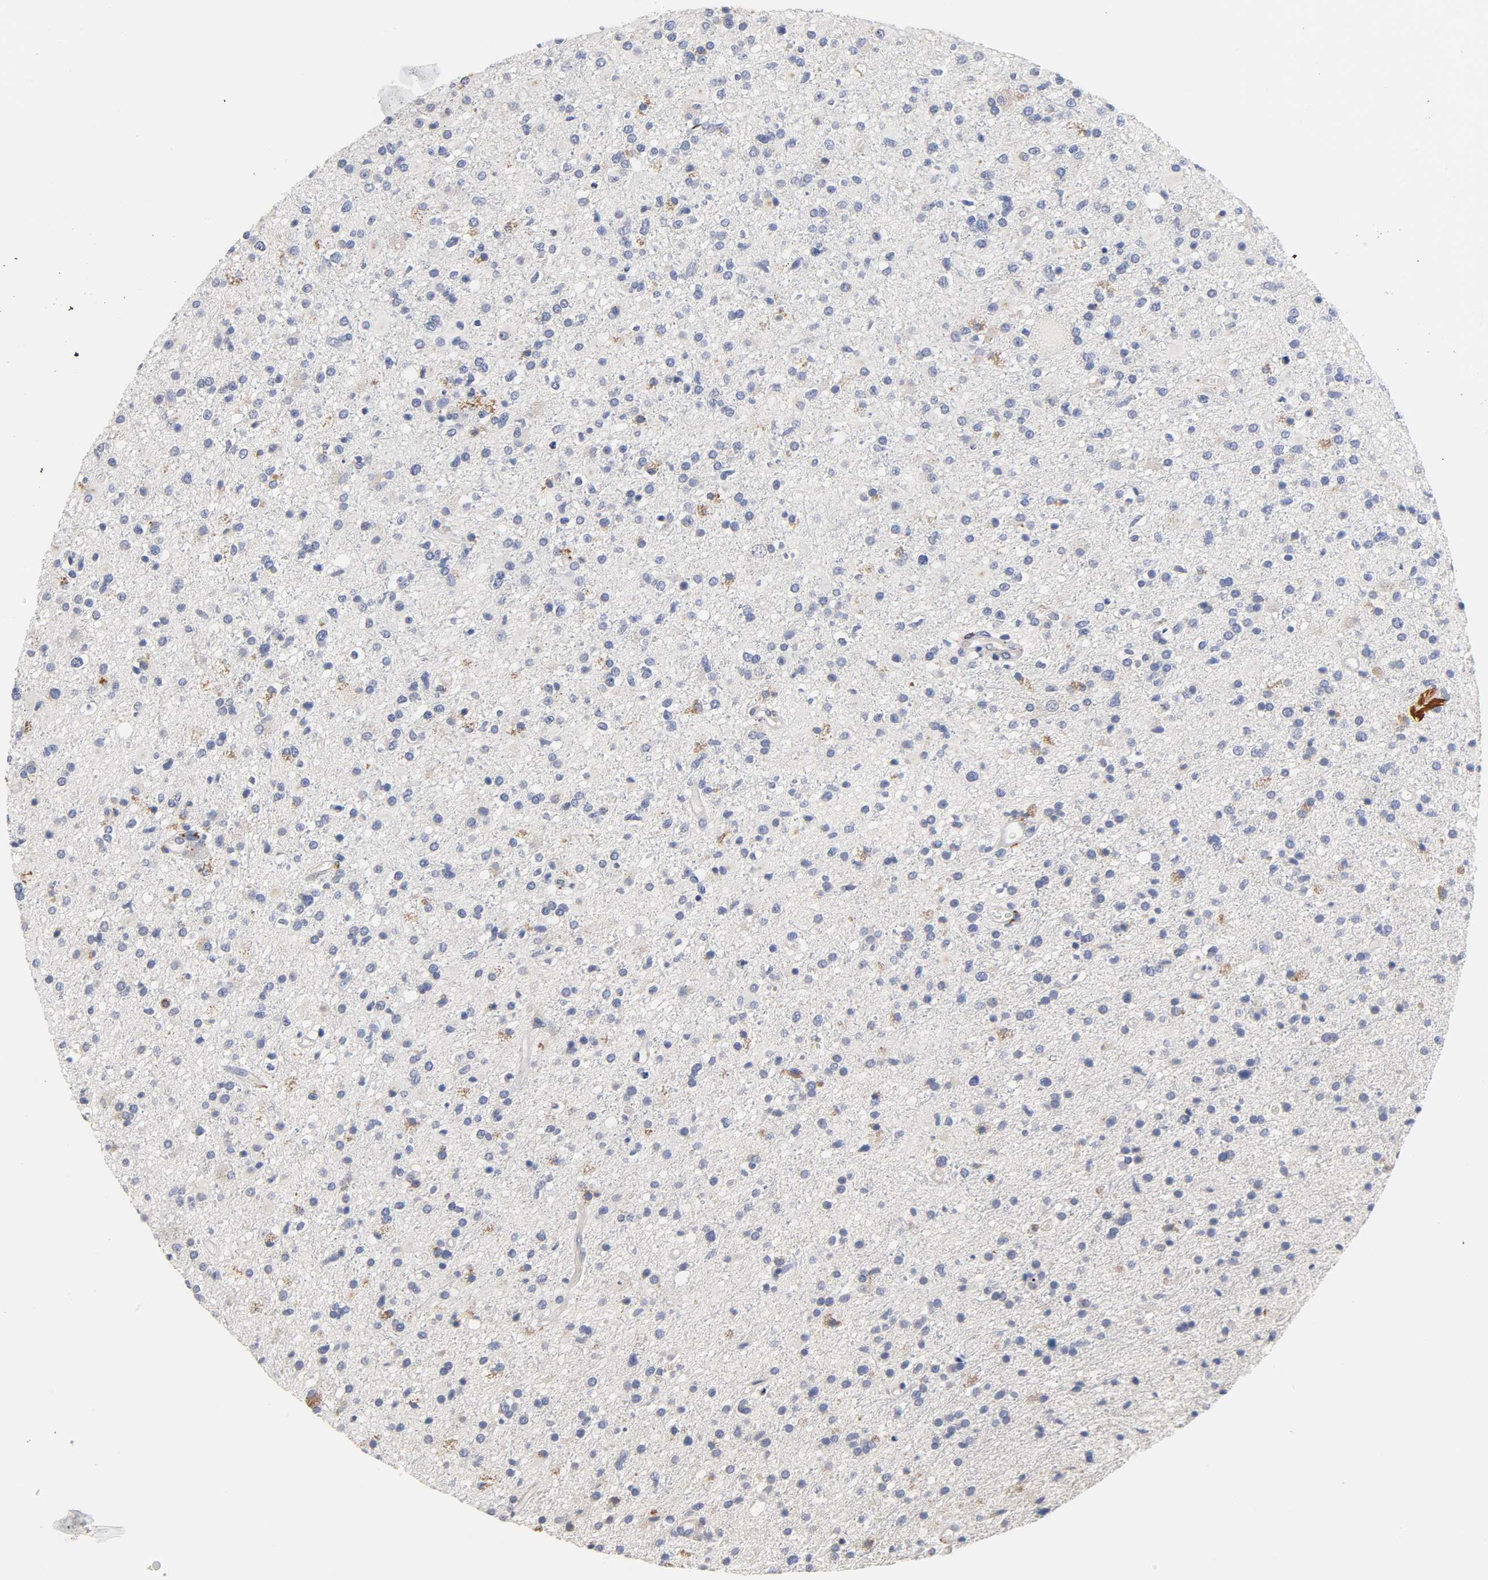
{"staining": {"intensity": "weak", "quantity": "<25%", "location": "cytoplasmic/membranous"}, "tissue": "glioma", "cell_type": "Tumor cells", "image_type": "cancer", "snomed": [{"axis": "morphology", "description": "Glioma, malignant, High grade"}, {"axis": "topography", "description": "Brain"}], "caption": "Immunohistochemistry photomicrograph of glioma stained for a protein (brown), which reveals no expression in tumor cells.", "gene": "SEMA5A", "patient": {"sex": "male", "age": 33}}